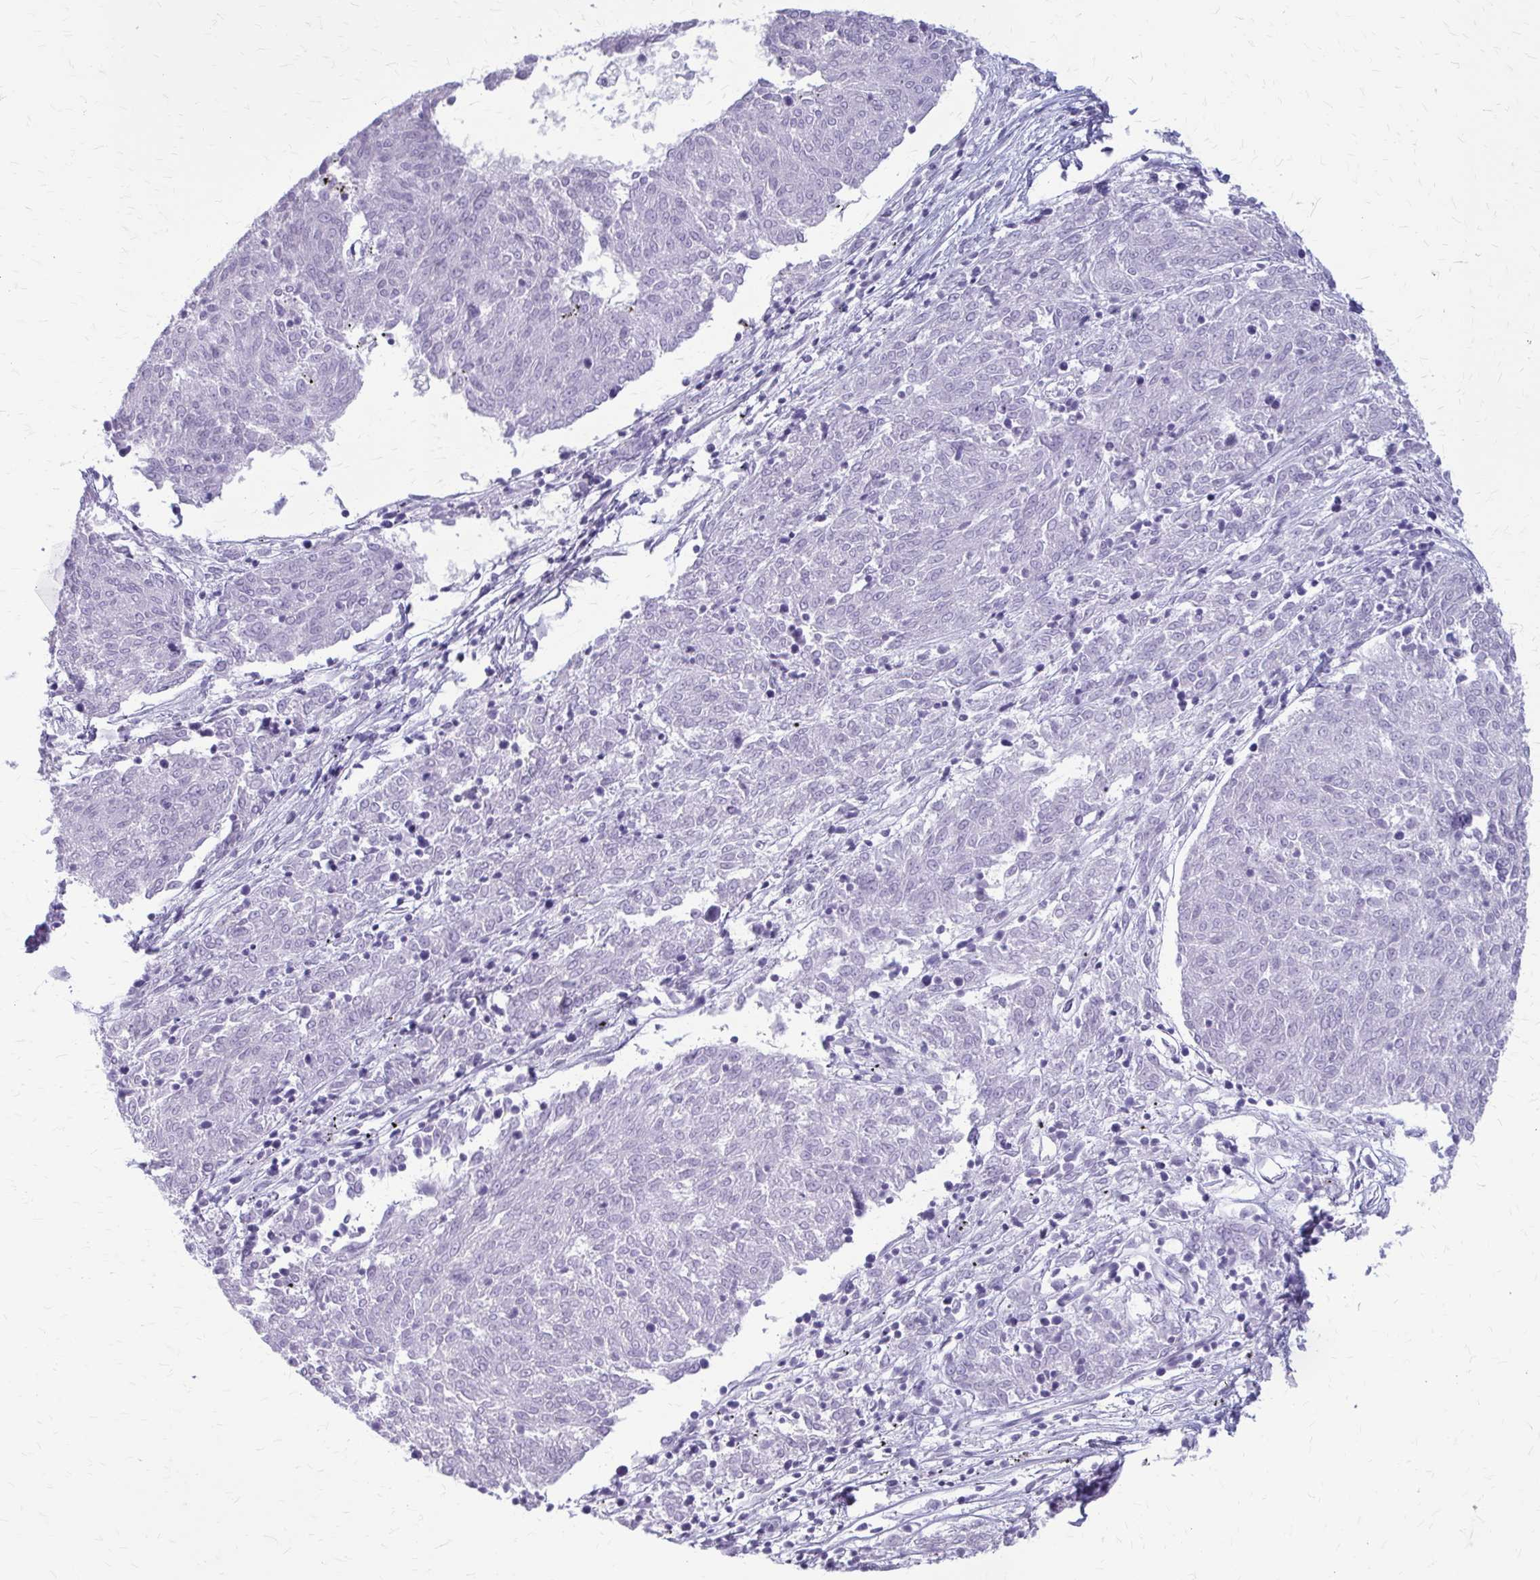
{"staining": {"intensity": "negative", "quantity": "none", "location": "none"}, "tissue": "melanoma", "cell_type": "Tumor cells", "image_type": "cancer", "snomed": [{"axis": "morphology", "description": "Malignant melanoma, NOS"}, {"axis": "topography", "description": "Skin"}], "caption": "This is a micrograph of IHC staining of malignant melanoma, which shows no staining in tumor cells.", "gene": "KRT5", "patient": {"sex": "female", "age": 72}}